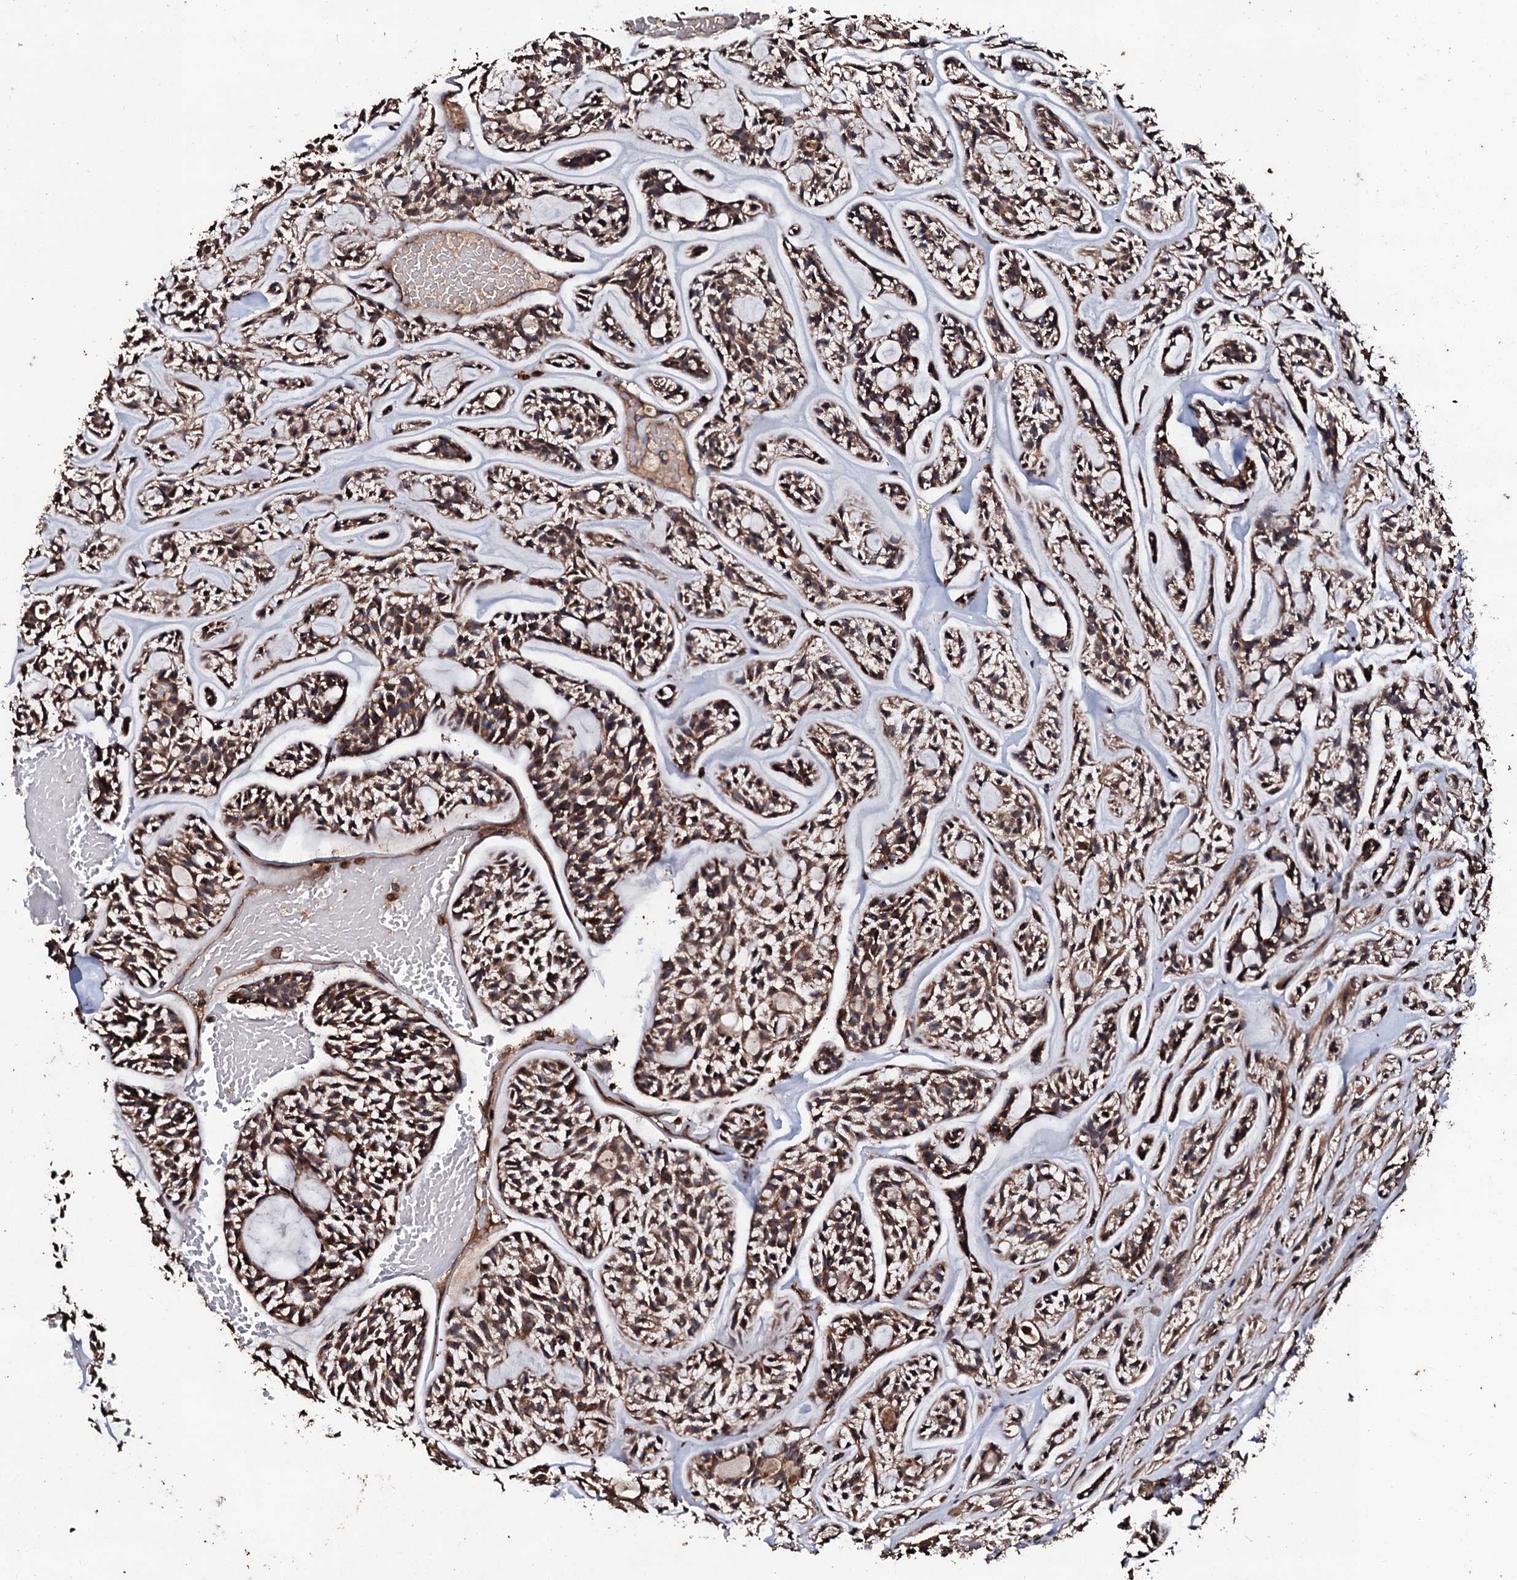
{"staining": {"intensity": "moderate", "quantity": ">75%", "location": "cytoplasmic/membranous"}, "tissue": "head and neck cancer", "cell_type": "Tumor cells", "image_type": "cancer", "snomed": [{"axis": "morphology", "description": "Adenocarcinoma, NOS"}, {"axis": "topography", "description": "Salivary gland"}, {"axis": "topography", "description": "Head-Neck"}], "caption": "Immunohistochemistry of adenocarcinoma (head and neck) displays medium levels of moderate cytoplasmic/membranous expression in about >75% of tumor cells.", "gene": "SDHAF2", "patient": {"sex": "male", "age": 55}}